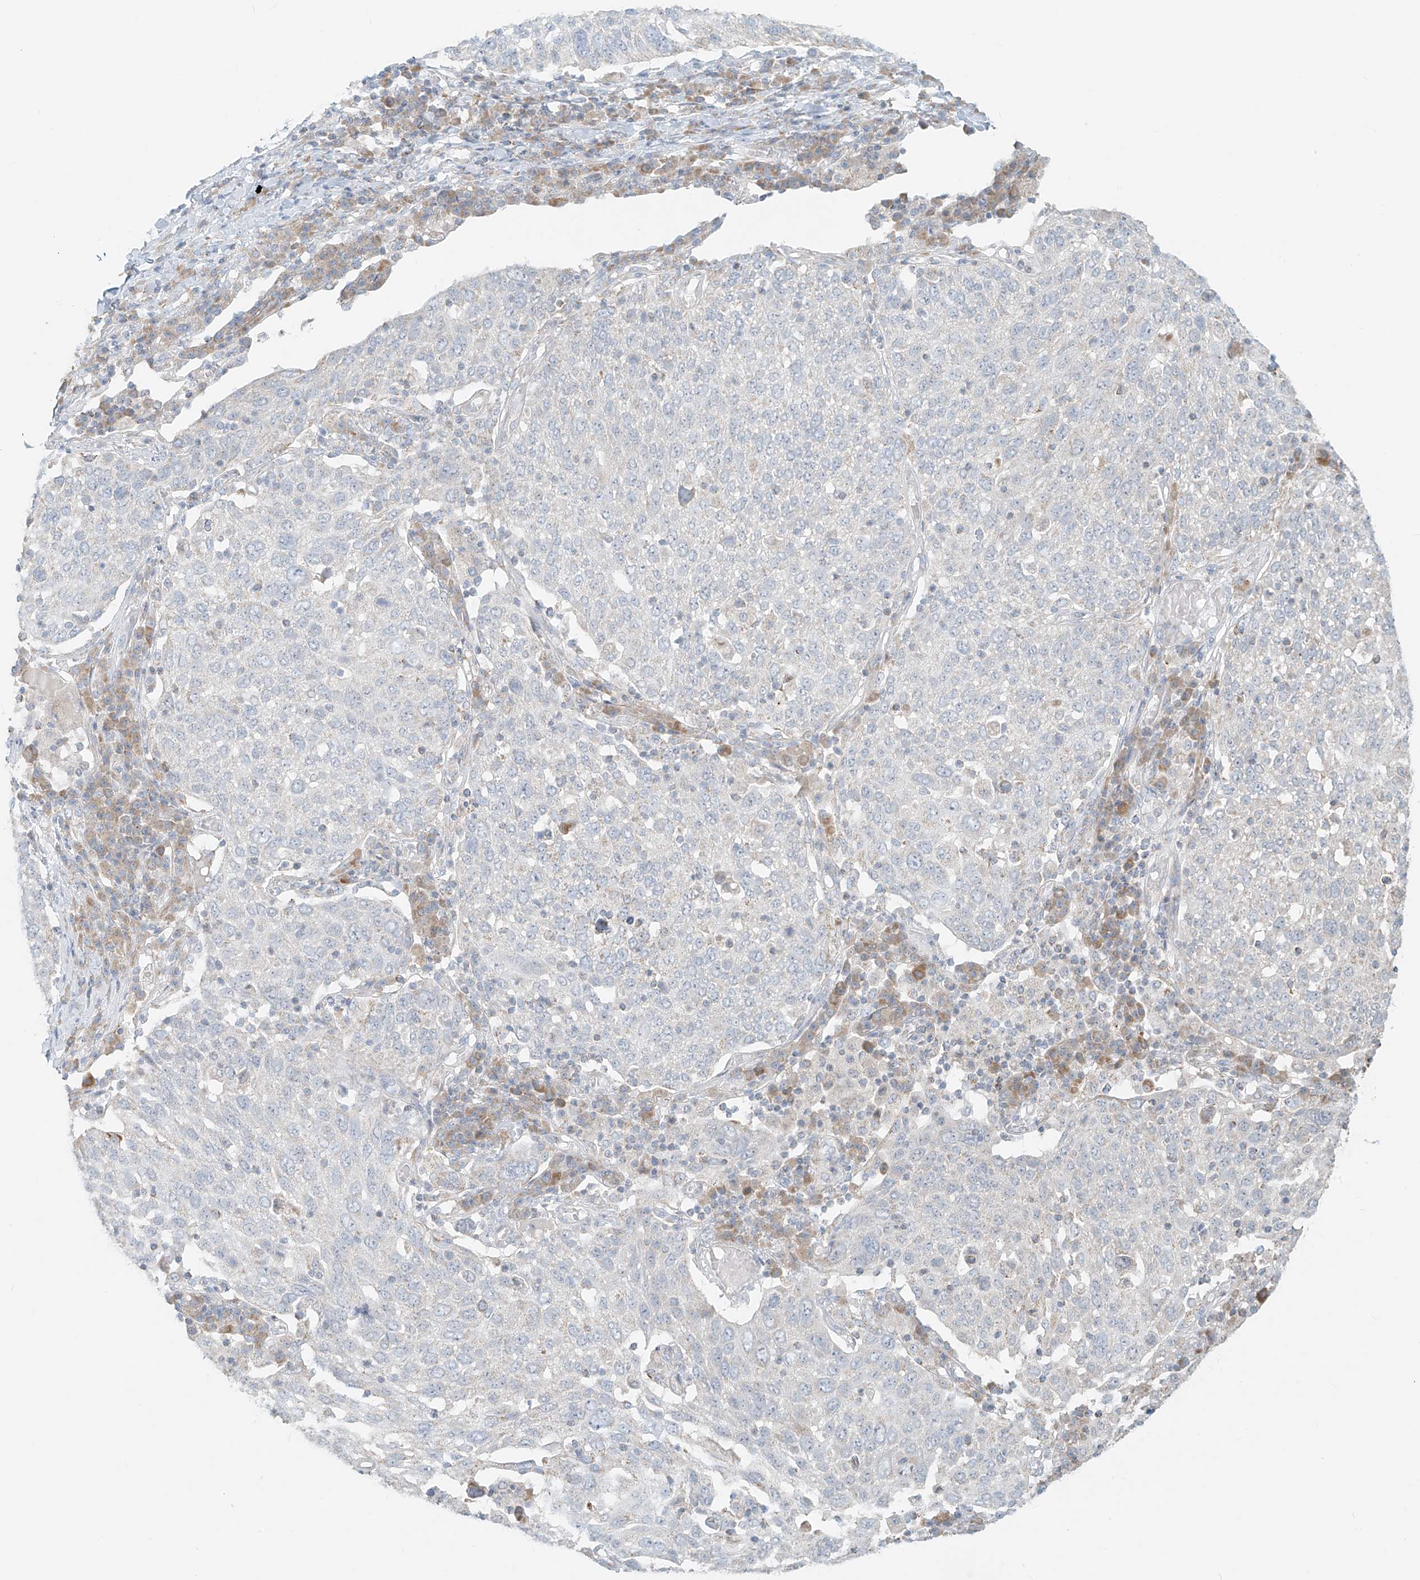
{"staining": {"intensity": "negative", "quantity": "none", "location": "none"}, "tissue": "lung cancer", "cell_type": "Tumor cells", "image_type": "cancer", "snomed": [{"axis": "morphology", "description": "Squamous cell carcinoma, NOS"}, {"axis": "topography", "description": "Lung"}], "caption": "Tumor cells are negative for protein expression in human lung cancer.", "gene": "UST", "patient": {"sex": "male", "age": 65}}